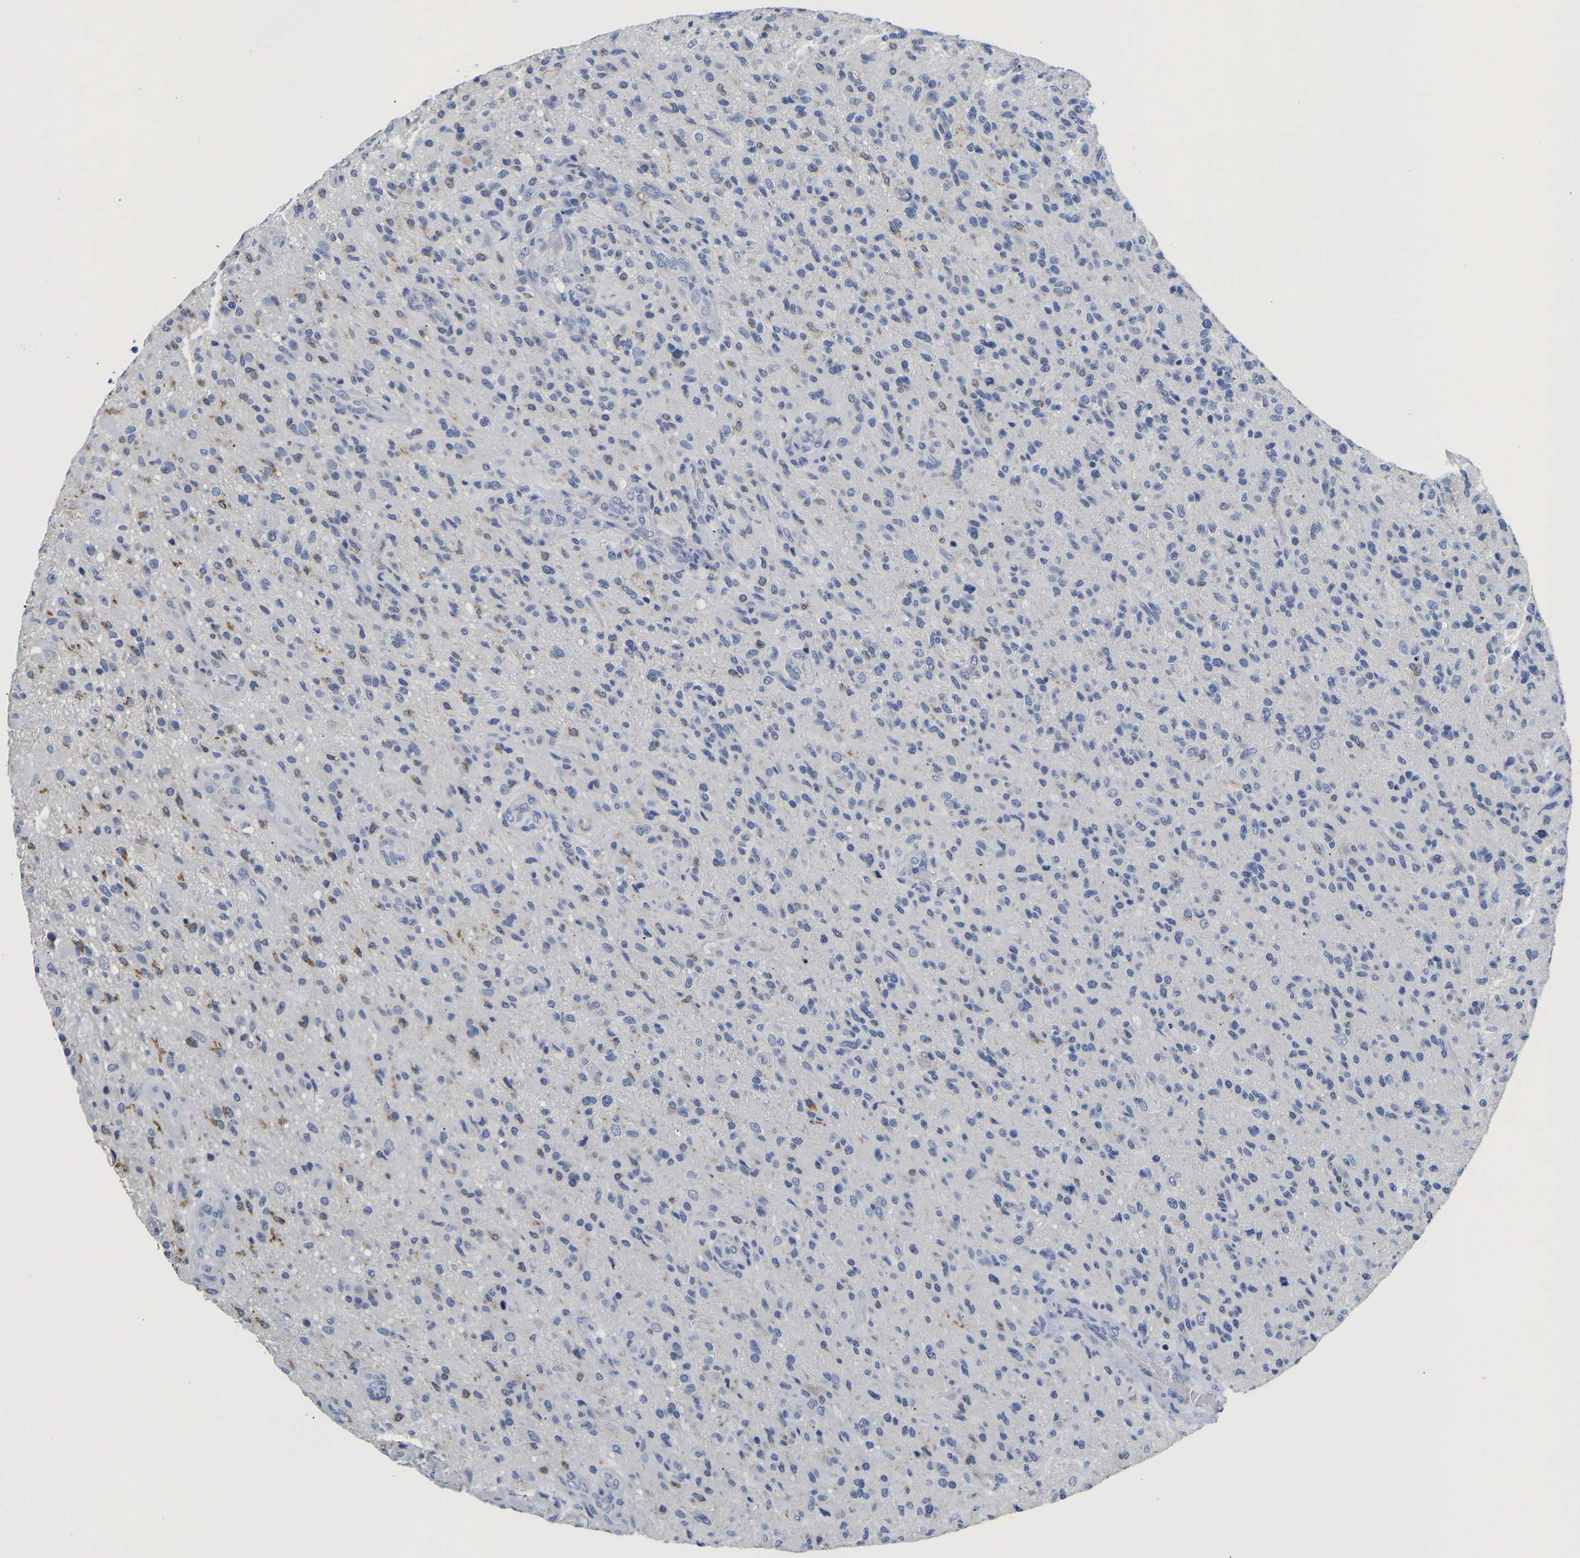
{"staining": {"intensity": "moderate", "quantity": "<25%", "location": "cytoplasmic/membranous"}, "tissue": "glioma", "cell_type": "Tumor cells", "image_type": "cancer", "snomed": [{"axis": "morphology", "description": "Glioma, malignant, High grade"}, {"axis": "topography", "description": "Brain"}], "caption": "Glioma stained with a brown dye demonstrates moderate cytoplasmic/membranous positive positivity in approximately <25% of tumor cells.", "gene": "PCK2", "patient": {"sex": "male", "age": 71}}